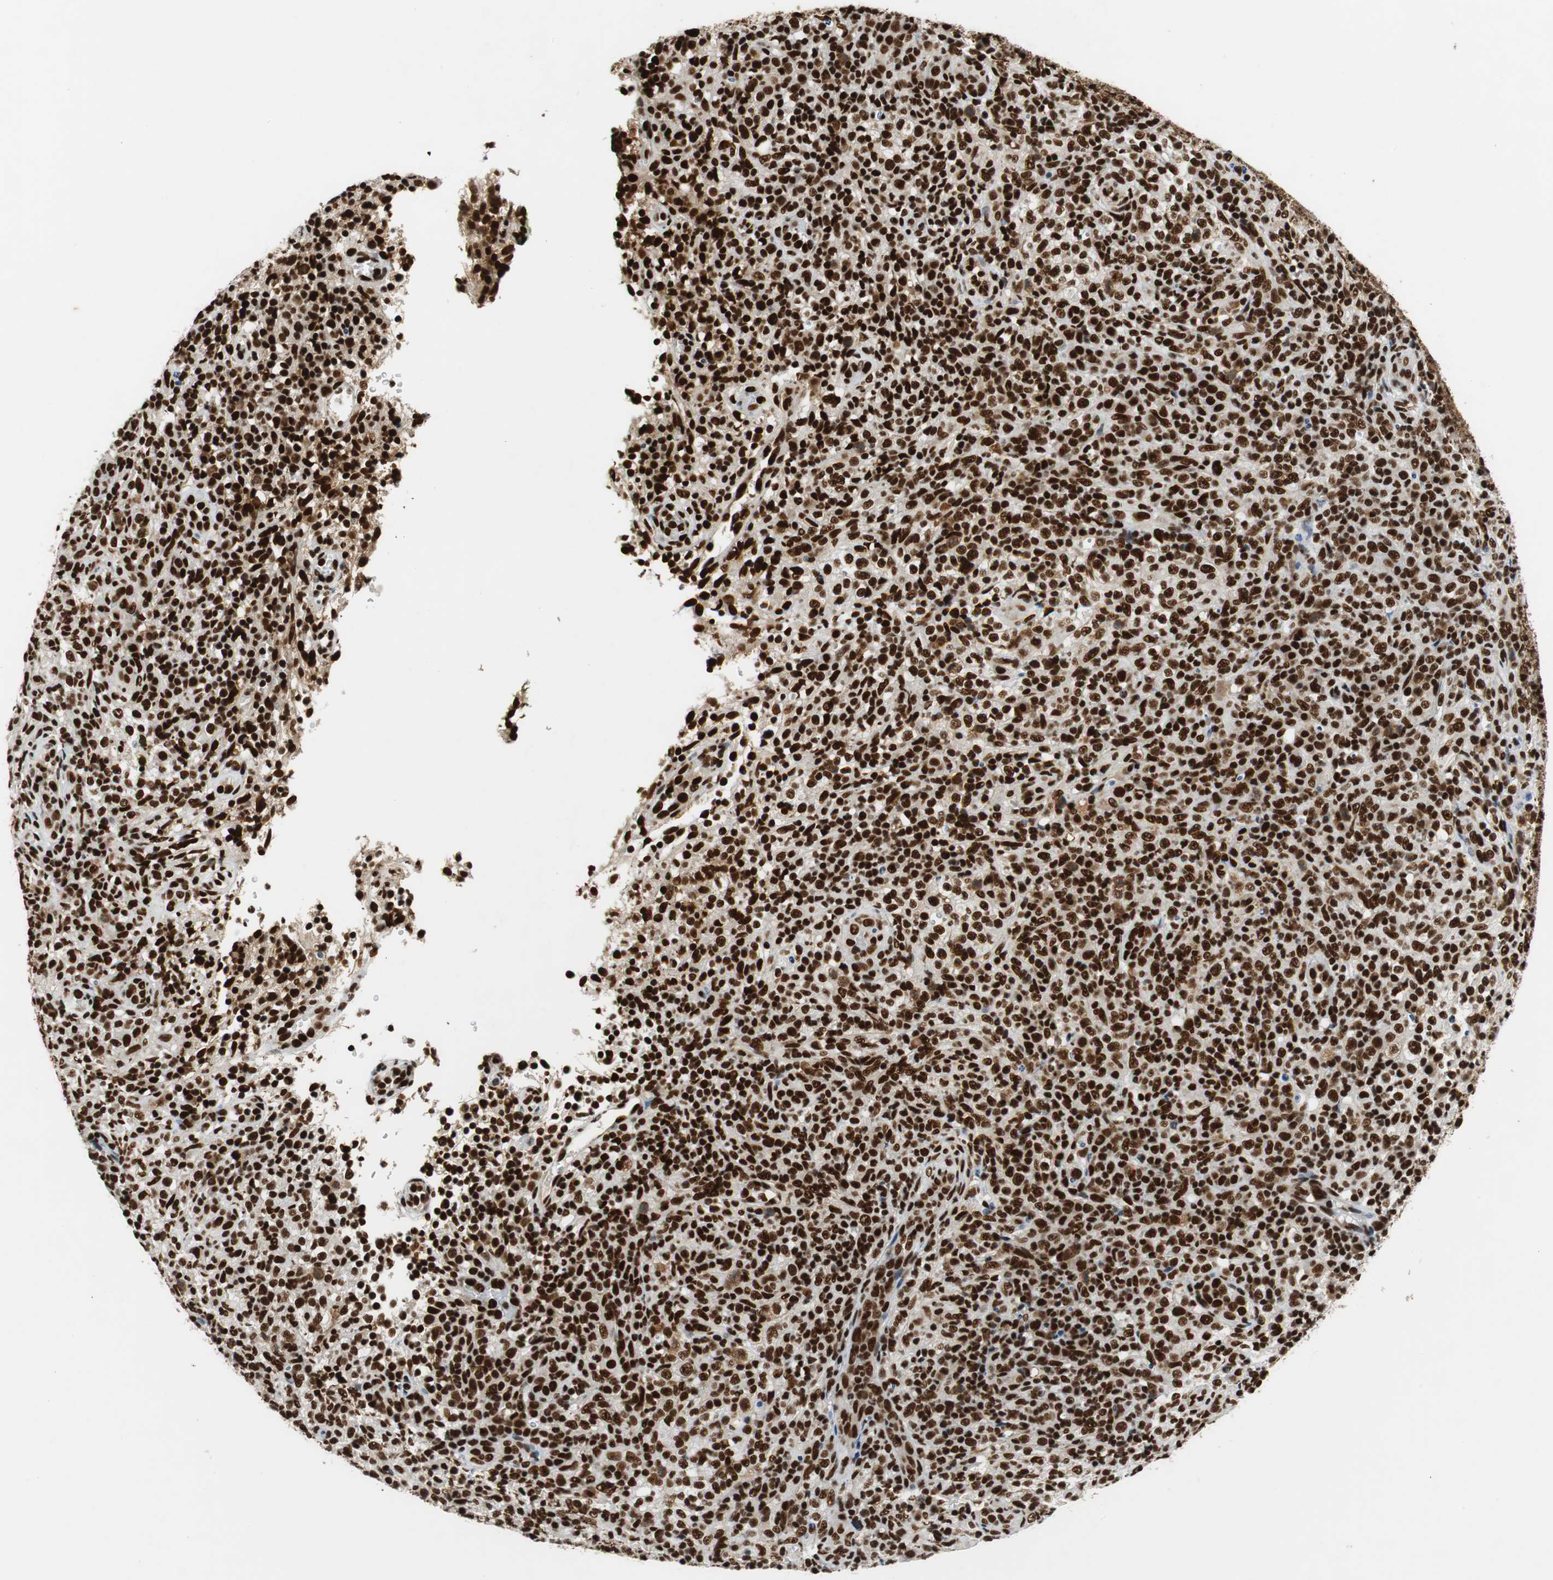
{"staining": {"intensity": "strong", "quantity": ">75%", "location": "nuclear"}, "tissue": "lymphoma", "cell_type": "Tumor cells", "image_type": "cancer", "snomed": [{"axis": "morphology", "description": "Malignant lymphoma, non-Hodgkin's type, High grade"}, {"axis": "topography", "description": "Lymph node"}], "caption": "Immunohistochemical staining of human lymphoma demonstrates high levels of strong nuclear protein expression in about >75% of tumor cells.", "gene": "PRKDC", "patient": {"sex": "female", "age": 76}}